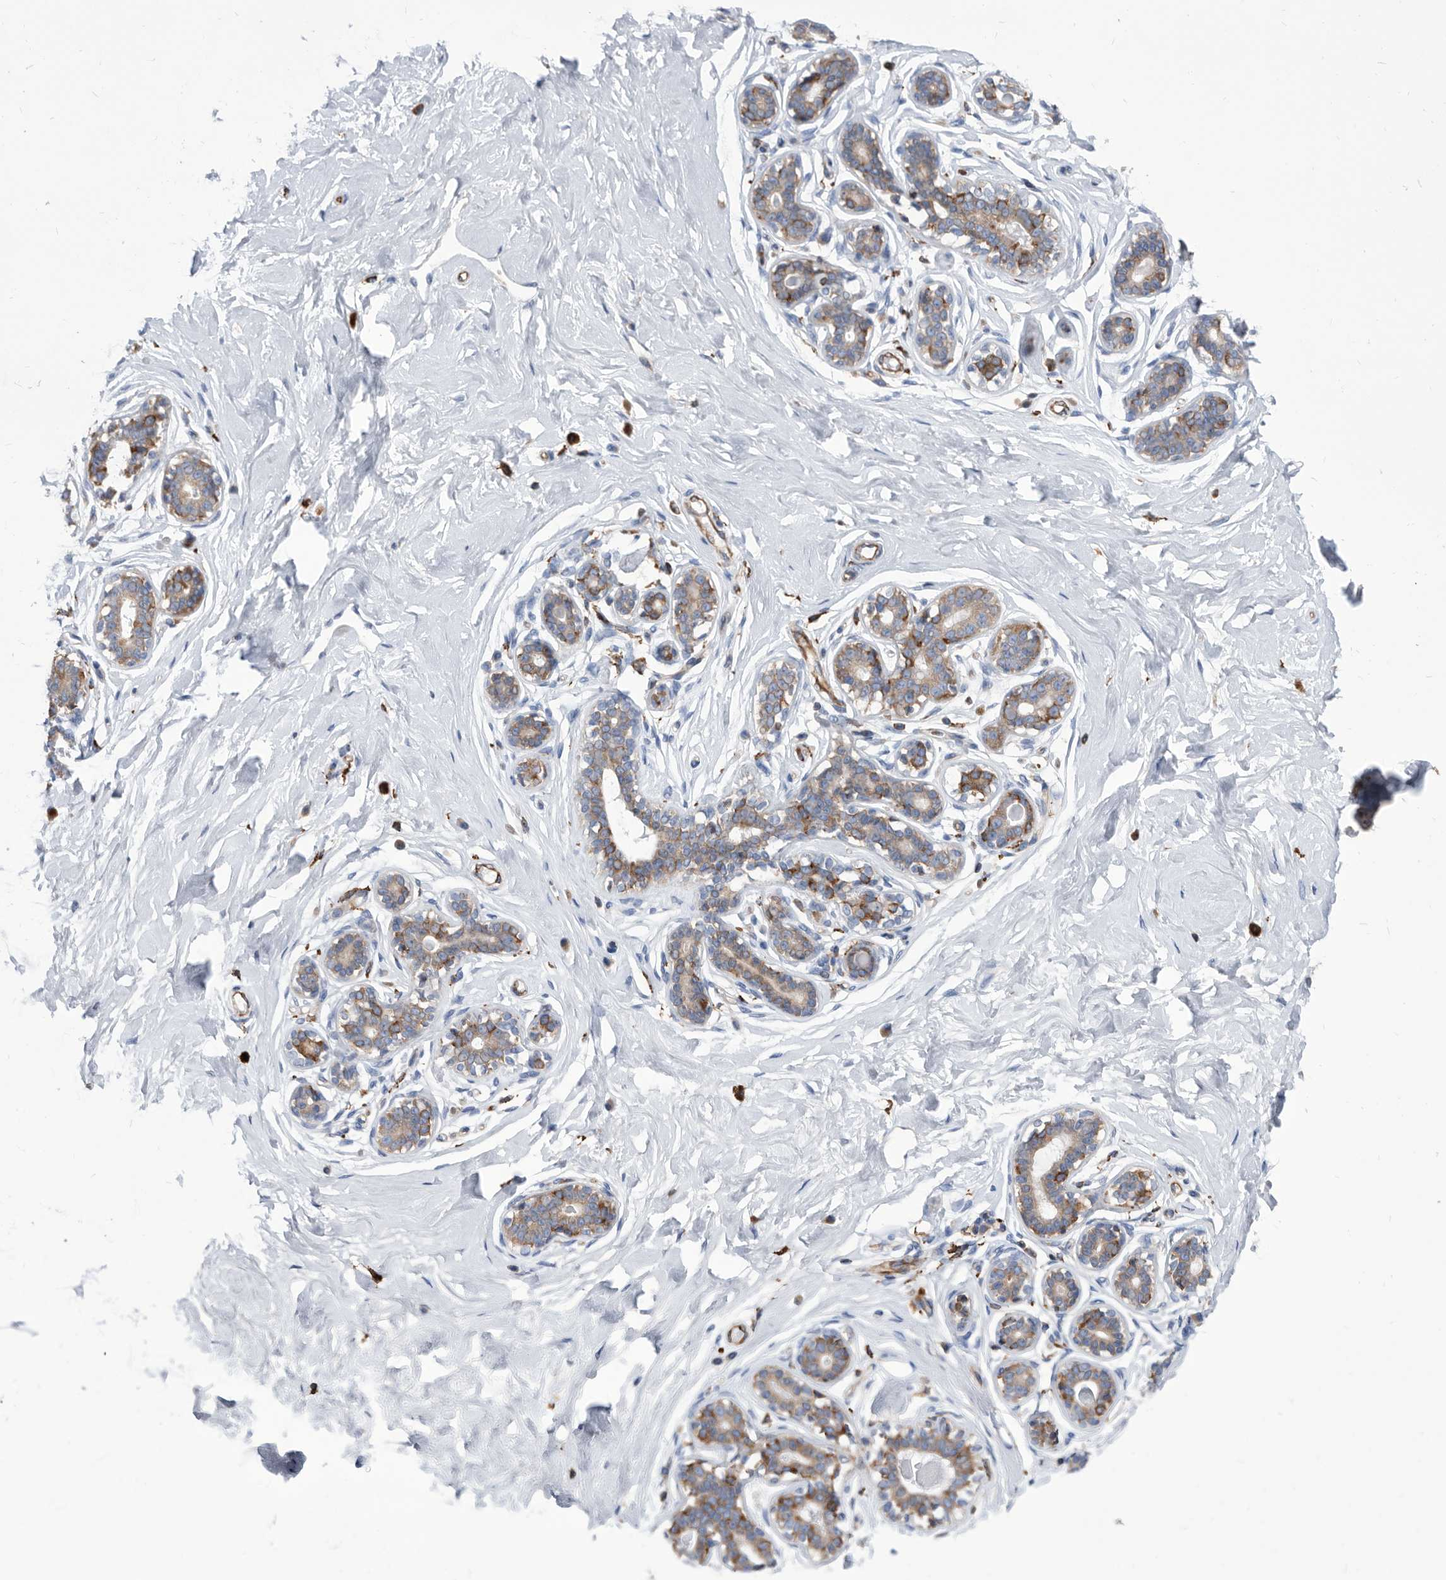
{"staining": {"intensity": "negative", "quantity": "none", "location": "none"}, "tissue": "breast", "cell_type": "Adipocytes", "image_type": "normal", "snomed": [{"axis": "morphology", "description": "Normal tissue, NOS"}, {"axis": "morphology", "description": "Adenoma, NOS"}, {"axis": "topography", "description": "Breast"}], "caption": "IHC image of unremarkable breast: human breast stained with DAB (3,3'-diaminobenzidine) exhibits no significant protein expression in adipocytes.", "gene": "SMG7", "patient": {"sex": "female", "age": 23}}